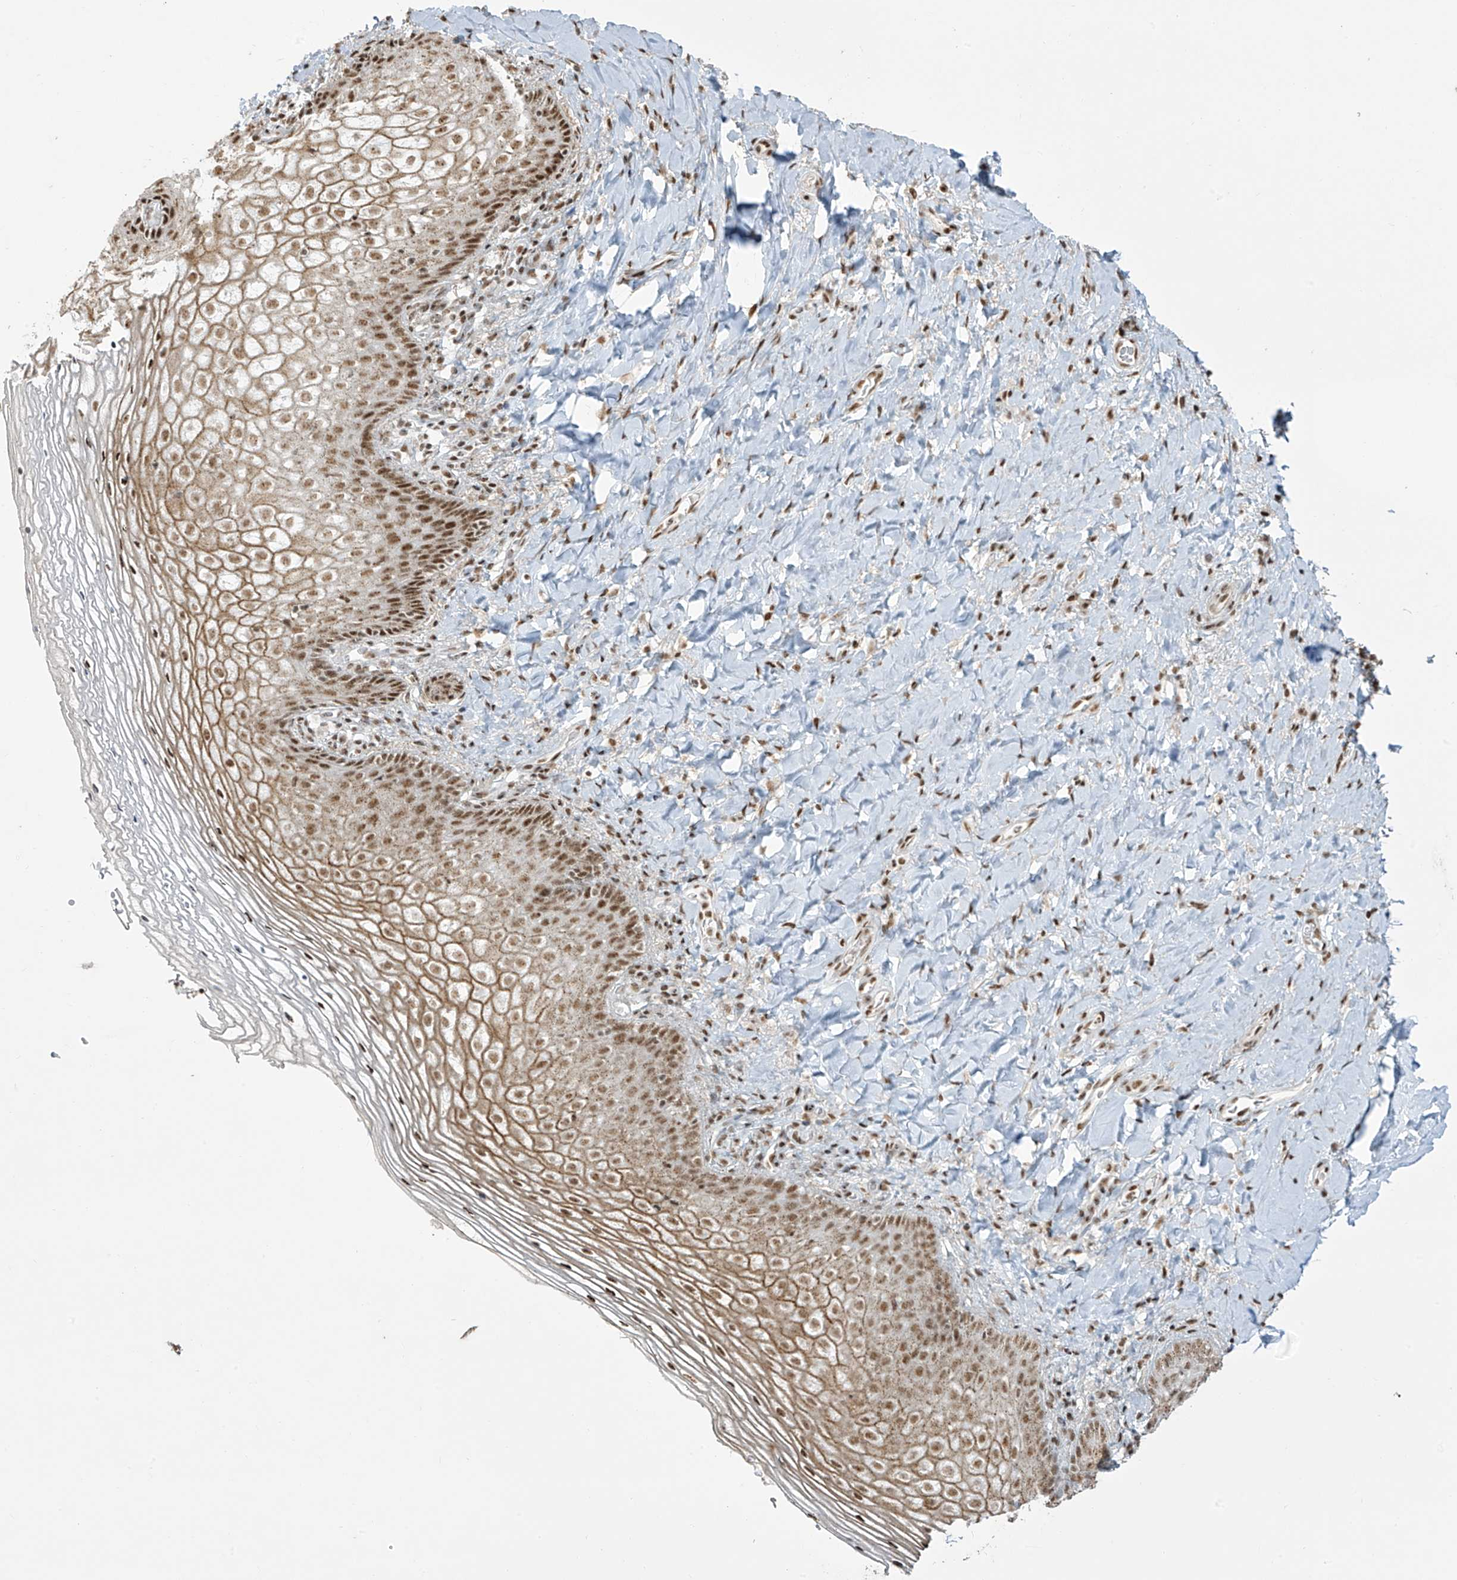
{"staining": {"intensity": "moderate", "quantity": ">75%", "location": "cytoplasmic/membranous,nuclear"}, "tissue": "vagina", "cell_type": "Squamous epithelial cells", "image_type": "normal", "snomed": [{"axis": "morphology", "description": "Normal tissue, NOS"}, {"axis": "topography", "description": "Vagina"}], "caption": "DAB (3,3'-diaminobenzidine) immunohistochemical staining of normal human vagina exhibits moderate cytoplasmic/membranous,nuclear protein expression in approximately >75% of squamous epithelial cells.", "gene": "MS4A6A", "patient": {"sex": "female", "age": 60}}